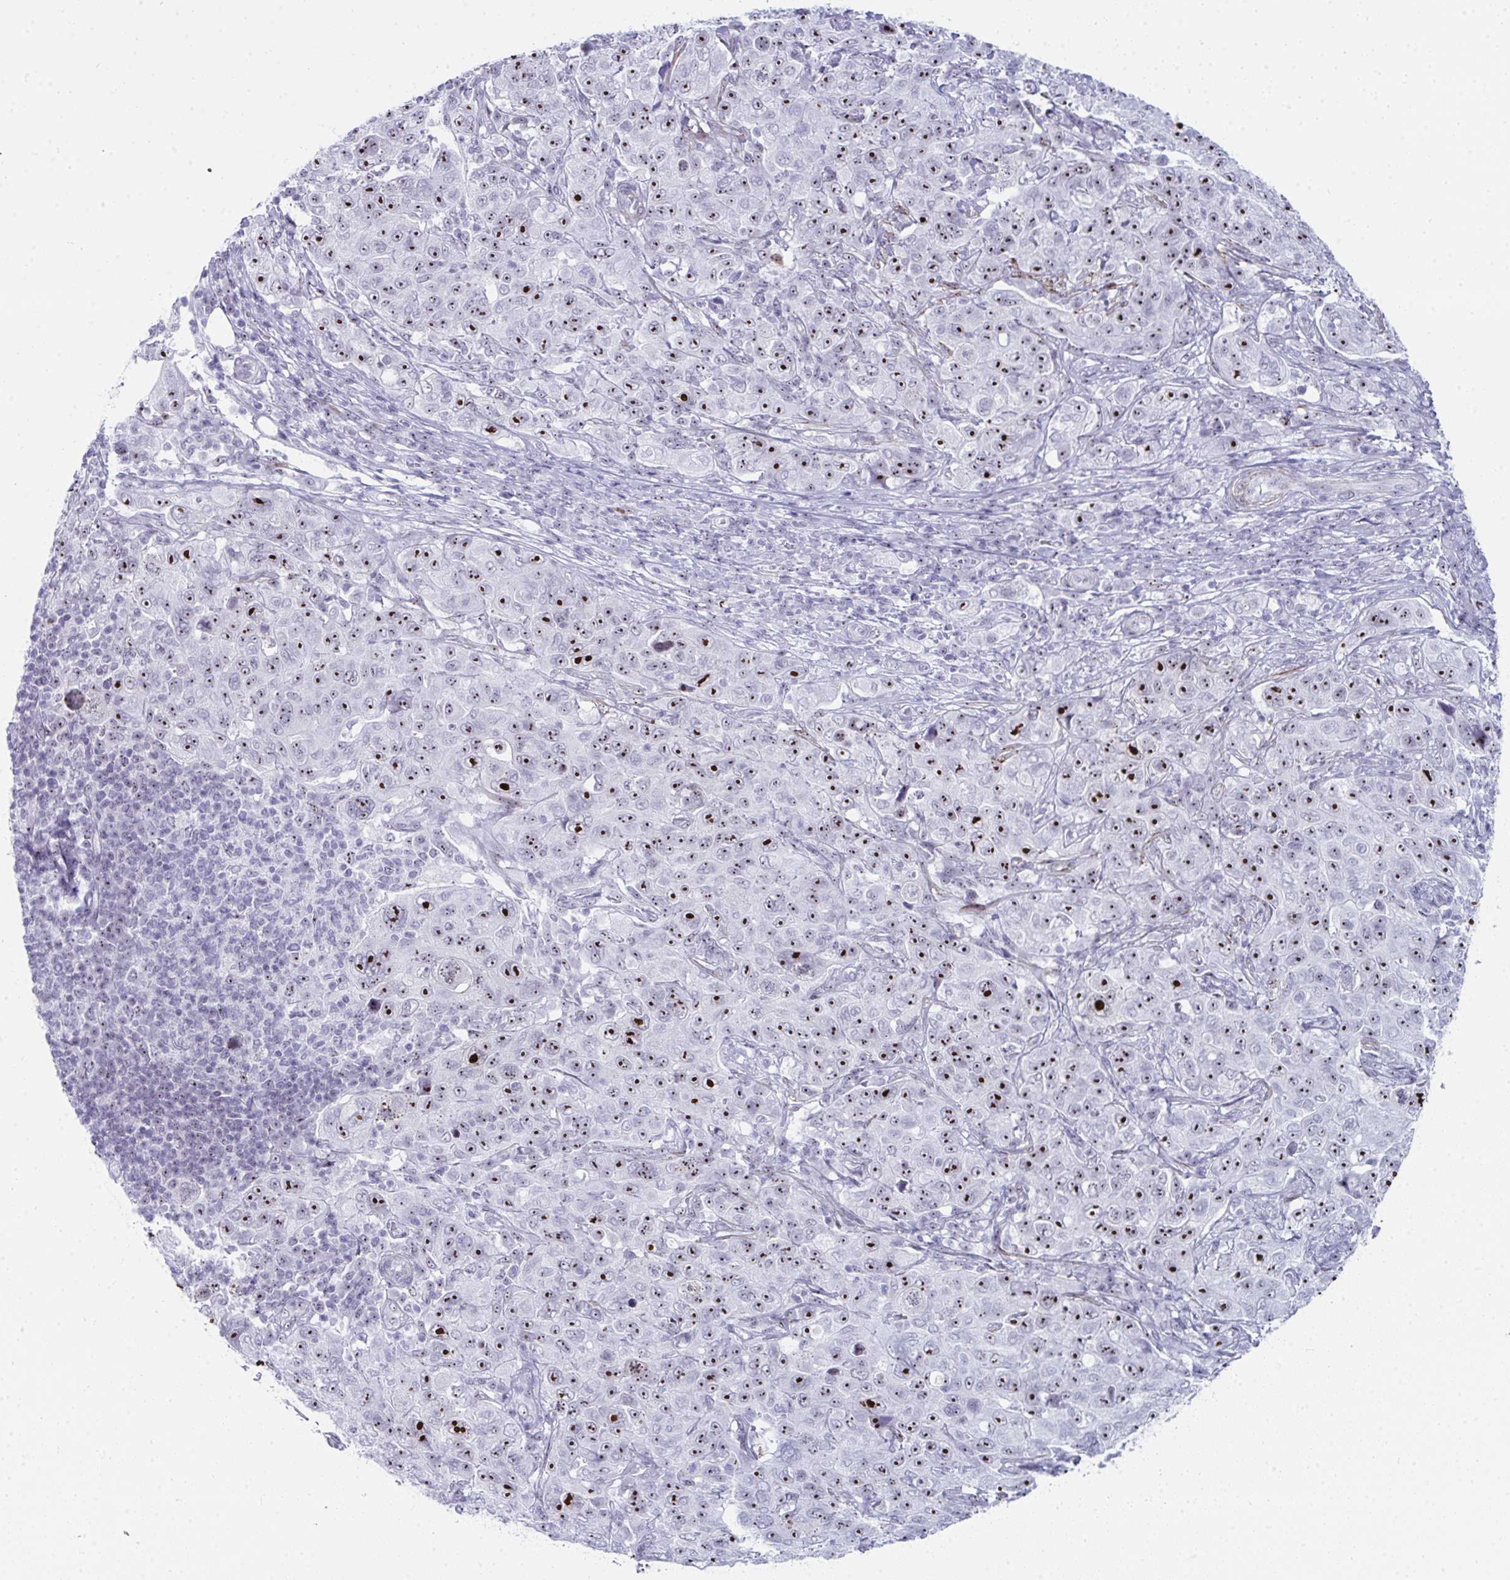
{"staining": {"intensity": "strong", "quantity": ">75%", "location": "nuclear"}, "tissue": "pancreatic cancer", "cell_type": "Tumor cells", "image_type": "cancer", "snomed": [{"axis": "morphology", "description": "Adenocarcinoma, NOS"}, {"axis": "topography", "description": "Pancreas"}], "caption": "Protein positivity by IHC shows strong nuclear expression in approximately >75% of tumor cells in adenocarcinoma (pancreatic). The protein of interest is shown in brown color, while the nuclei are stained blue.", "gene": "NOP10", "patient": {"sex": "male", "age": 68}}